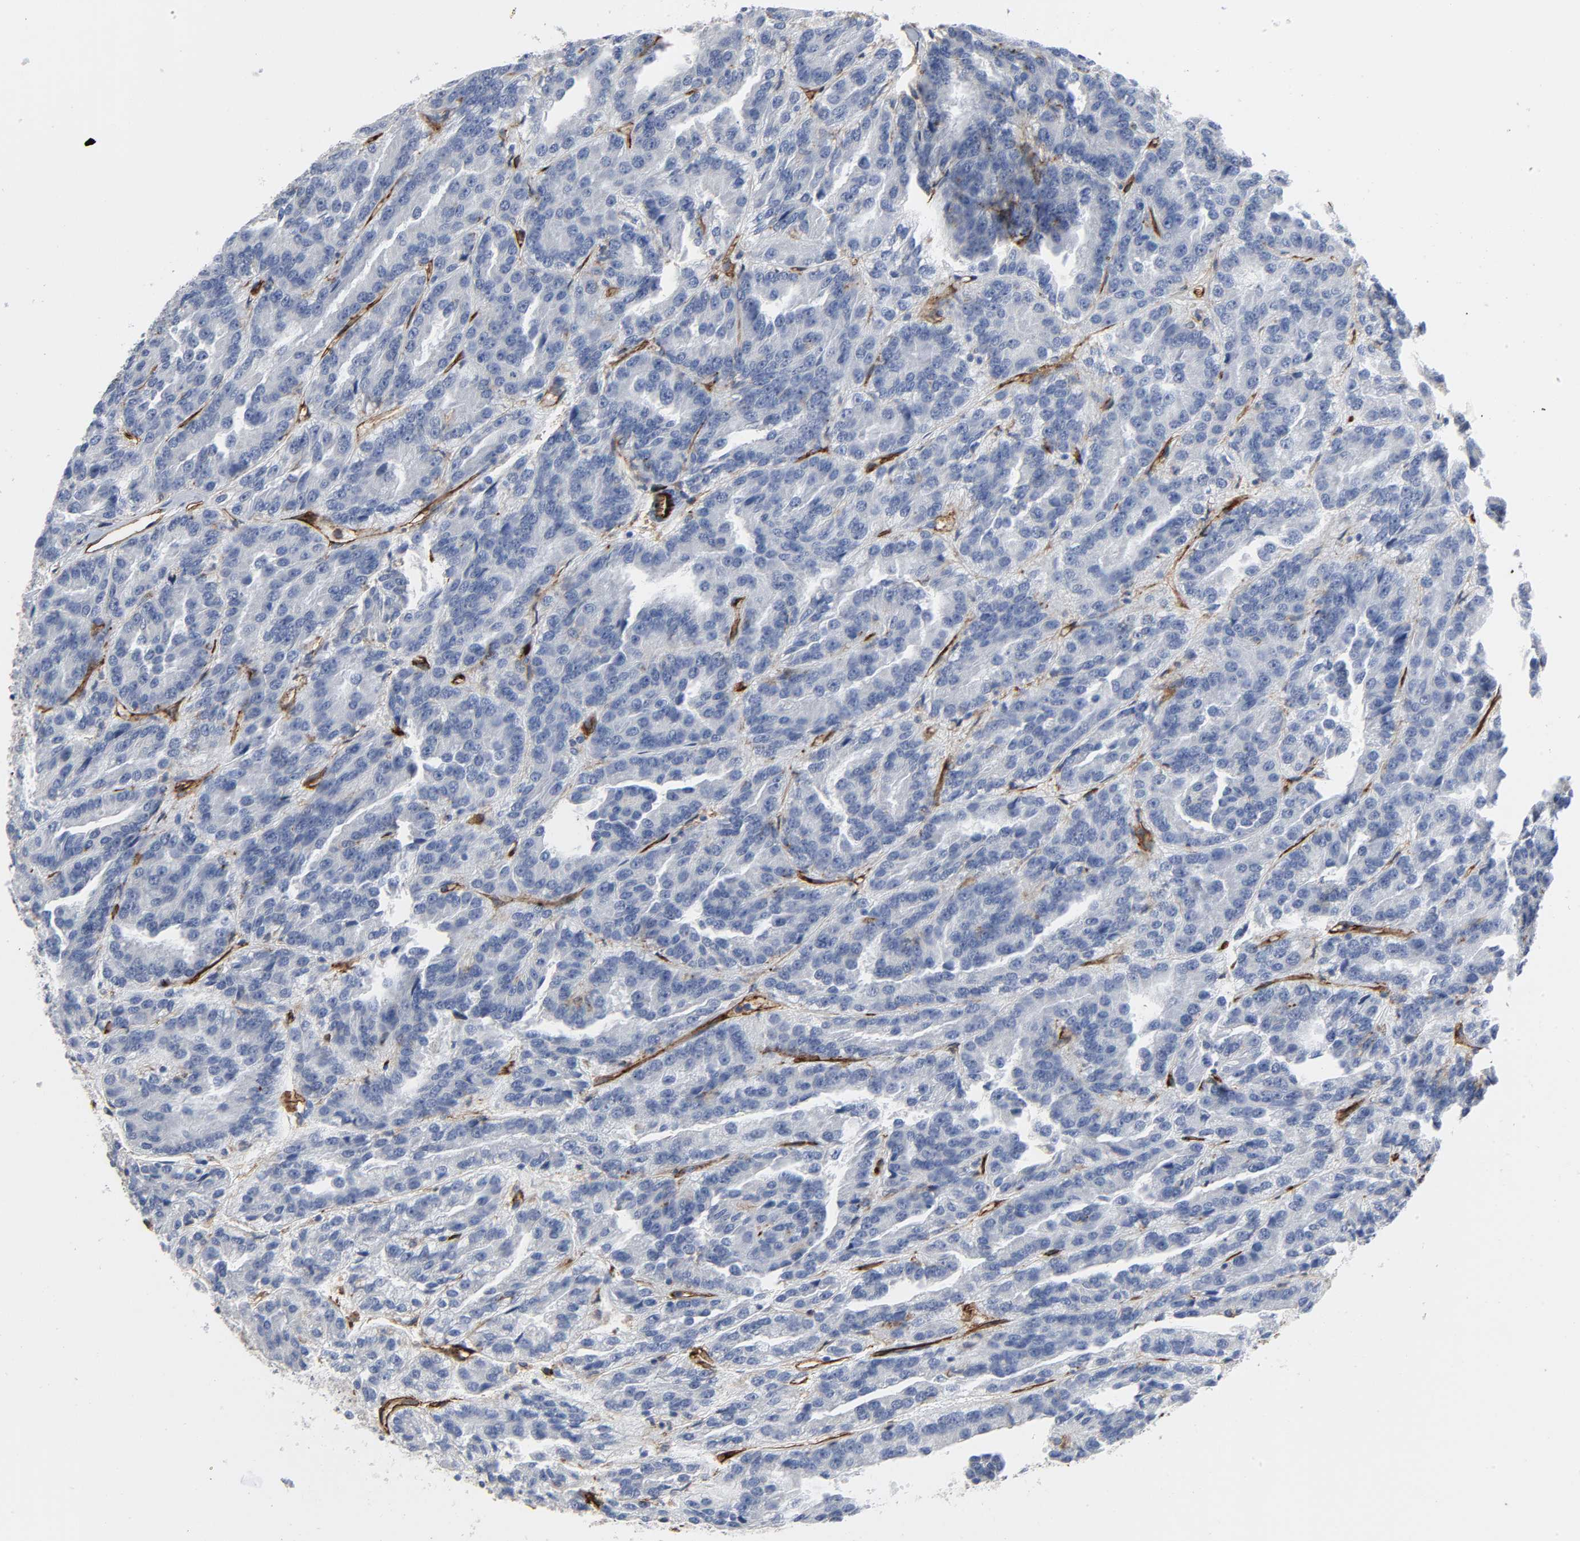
{"staining": {"intensity": "negative", "quantity": "none", "location": "none"}, "tissue": "renal cancer", "cell_type": "Tumor cells", "image_type": "cancer", "snomed": [{"axis": "morphology", "description": "Adenocarcinoma, NOS"}, {"axis": "topography", "description": "Kidney"}], "caption": "High magnification brightfield microscopy of renal adenocarcinoma stained with DAB (3,3'-diaminobenzidine) (brown) and counterstained with hematoxylin (blue): tumor cells show no significant staining.", "gene": "PECAM1", "patient": {"sex": "male", "age": 46}}